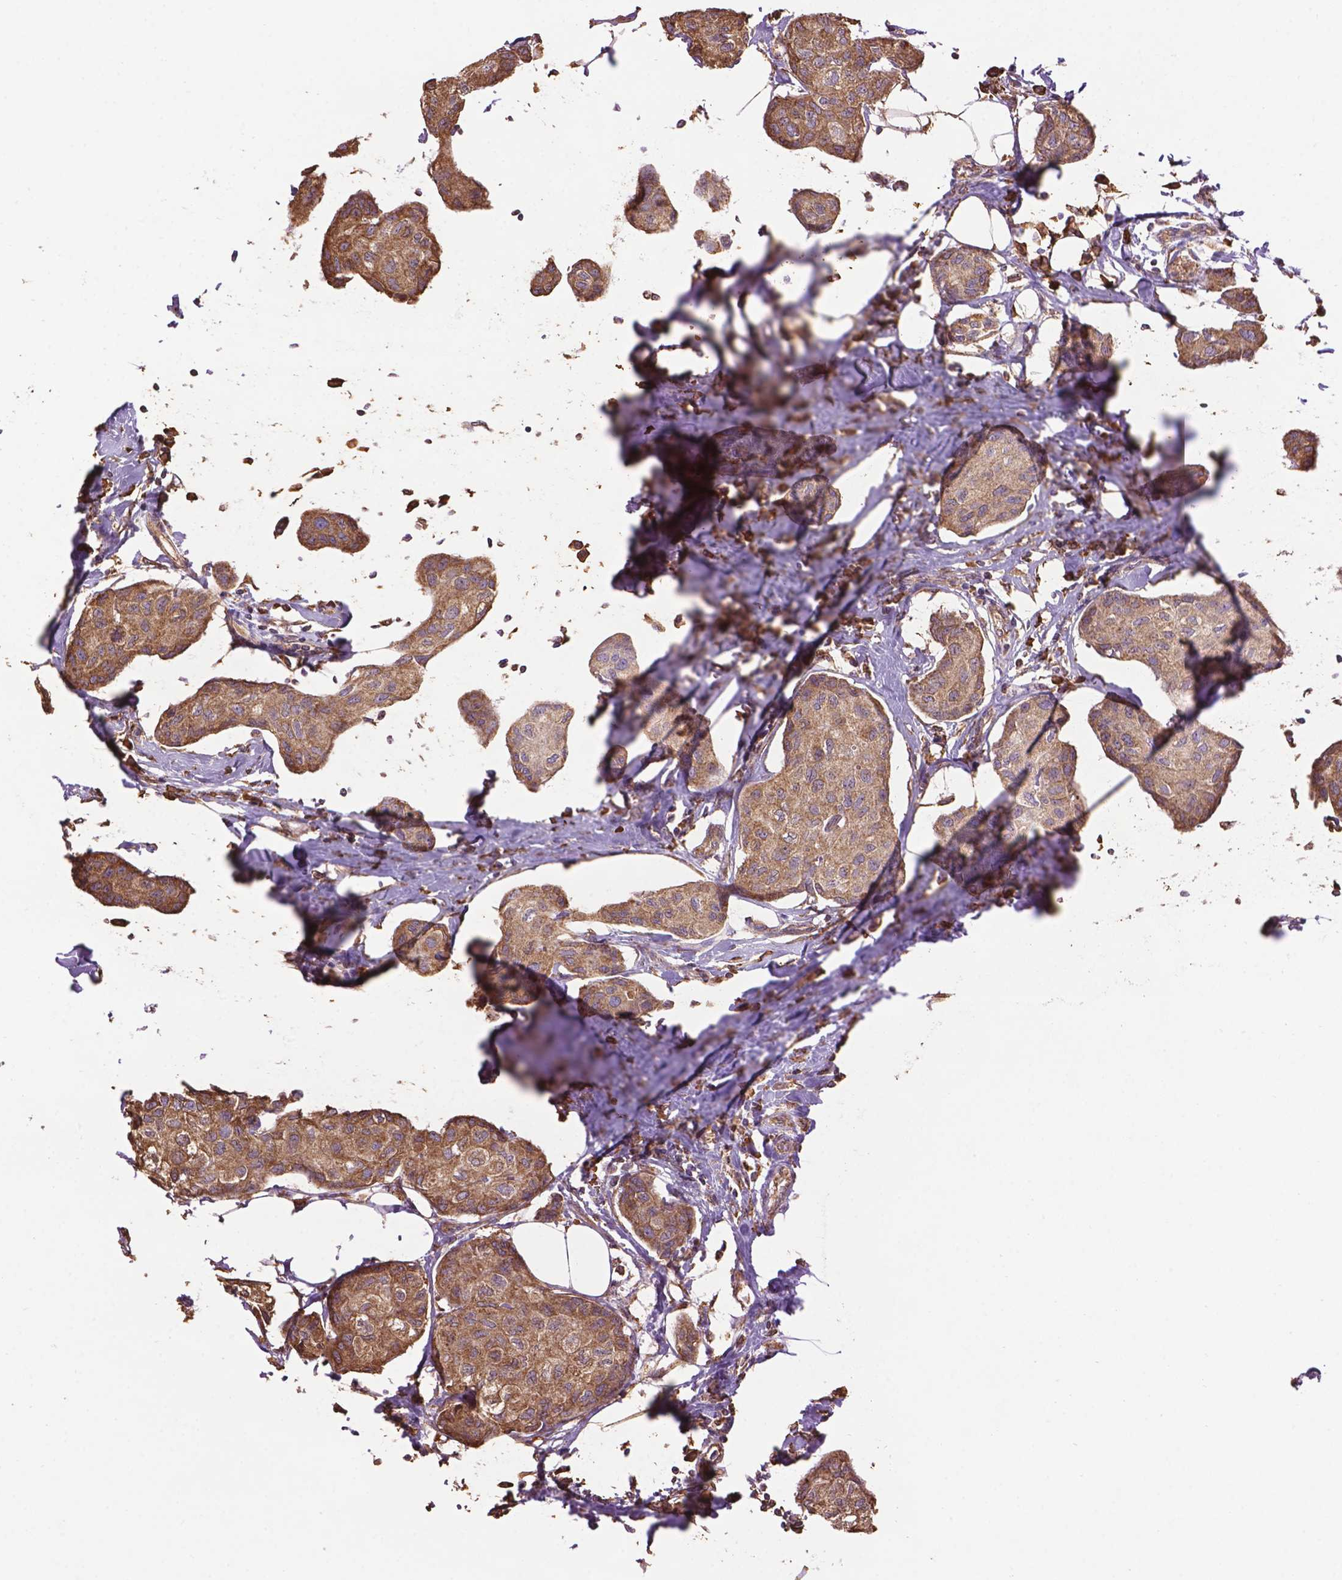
{"staining": {"intensity": "moderate", "quantity": ">75%", "location": "cytoplasmic/membranous"}, "tissue": "breast cancer", "cell_type": "Tumor cells", "image_type": "cancer", "snomed": [{"axis": "morphology", "description": "Duct carcinoma"}, {"axis": "topography", "description": "Breast"}], "caption": "Moderate cytoplasmic/membranous positivity for a protein is appreciated in approximately >75% of tumor cells of breast cancer (invasive ductal carcinoma) using immunohistochemistry (IHC).", "gene": "PPP2R5E", "patient": {"sex": "female", "age": 80}}